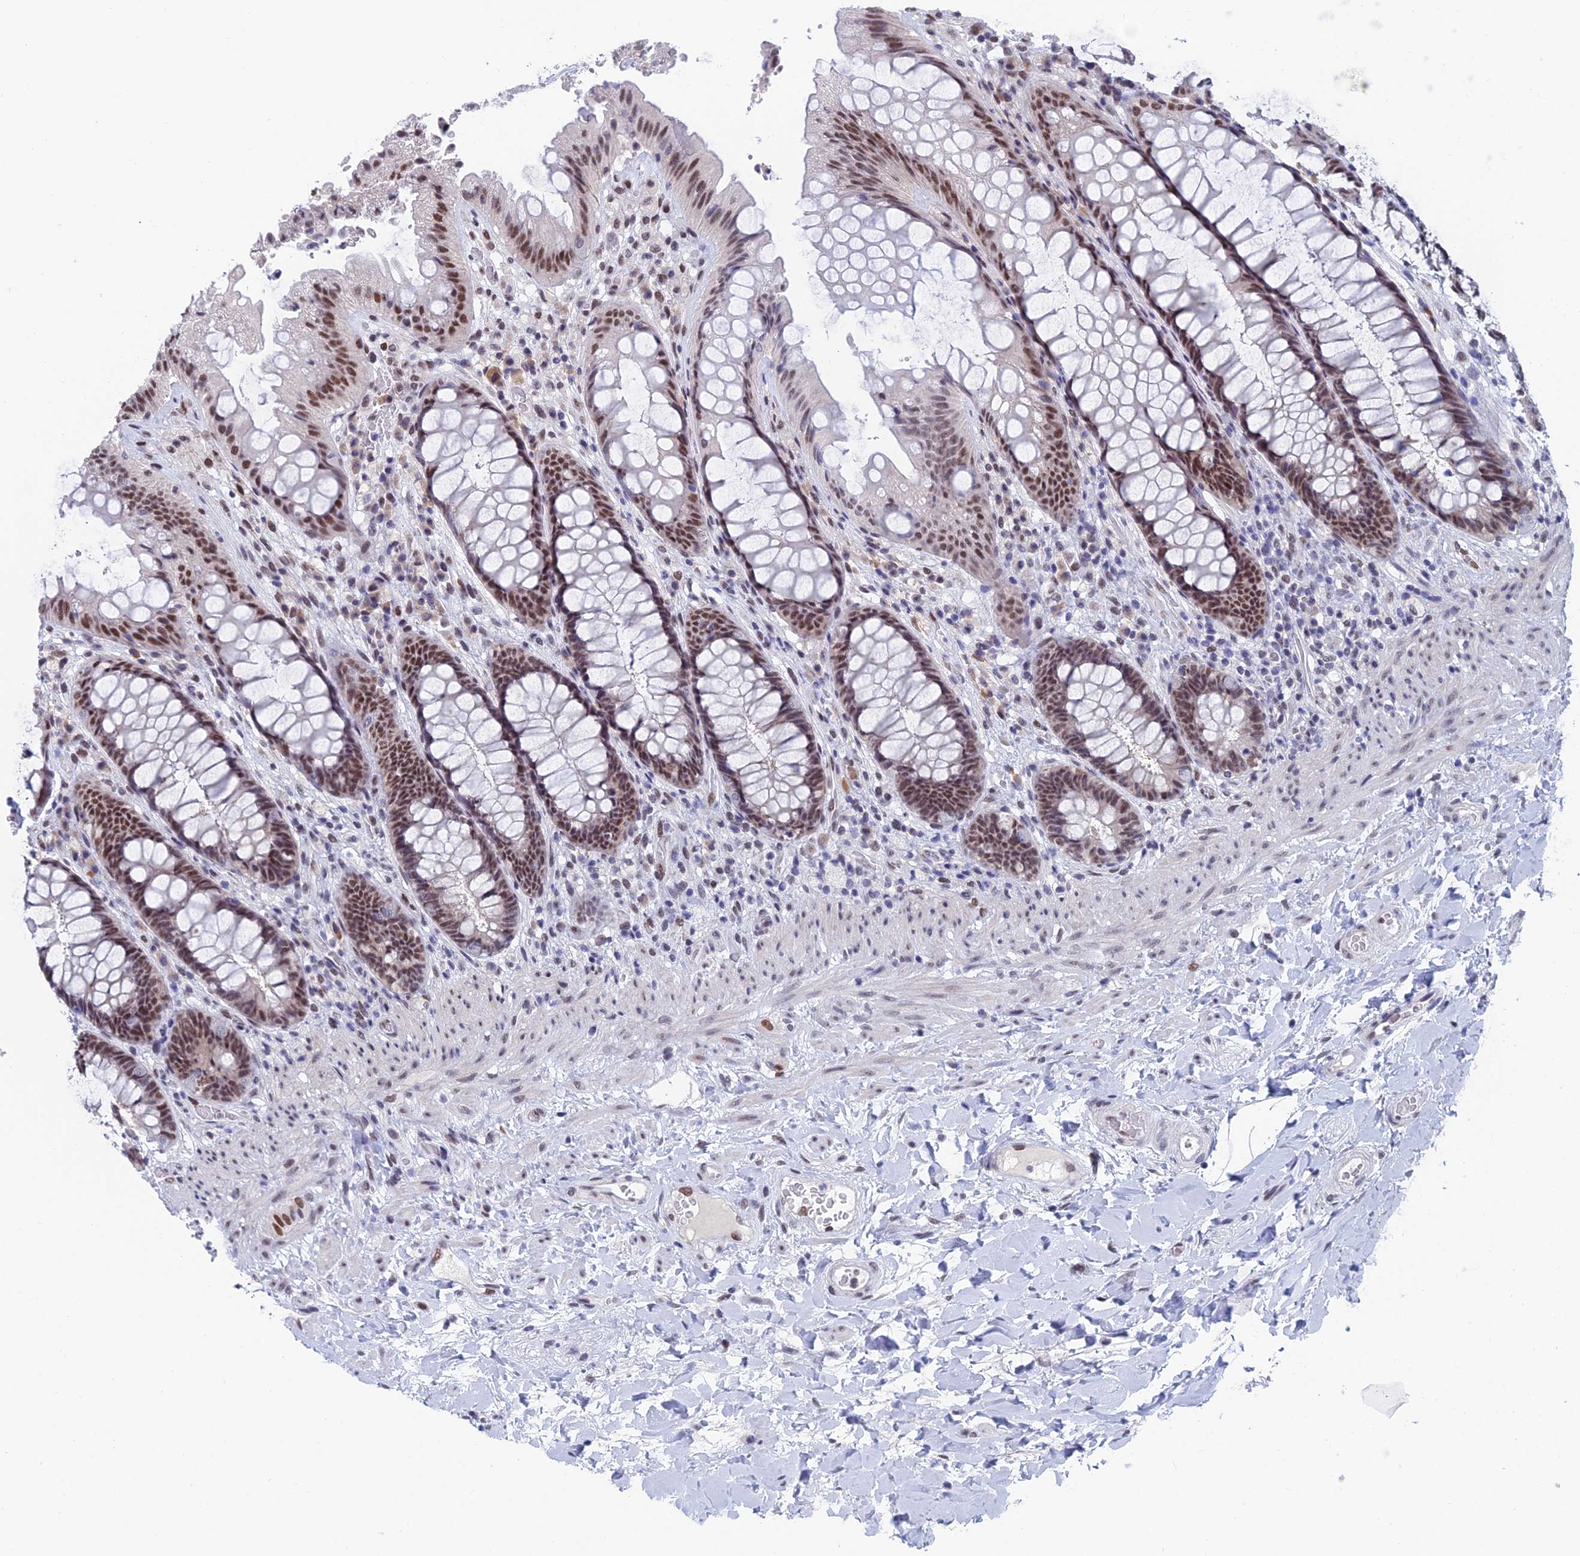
{"staining": {"intensity": "moderate", "quantity": ">75%", "location": "nuclear"}, "tissue": "rectum", "cell_type": "Glandular cells", "image_type": "normal", "snomed": [{"axis": "morphology", "description": "Normal tissue, NOS"}, {"axis": "topography", "description": "Rectum"}], "caption": "The micrograph shows staining of benign rectum, revealing moderate nuclear protein expression (brown color) within glandular cells.", "gene": "NABP2", "patient": {"sex": "female", "age": 46}}